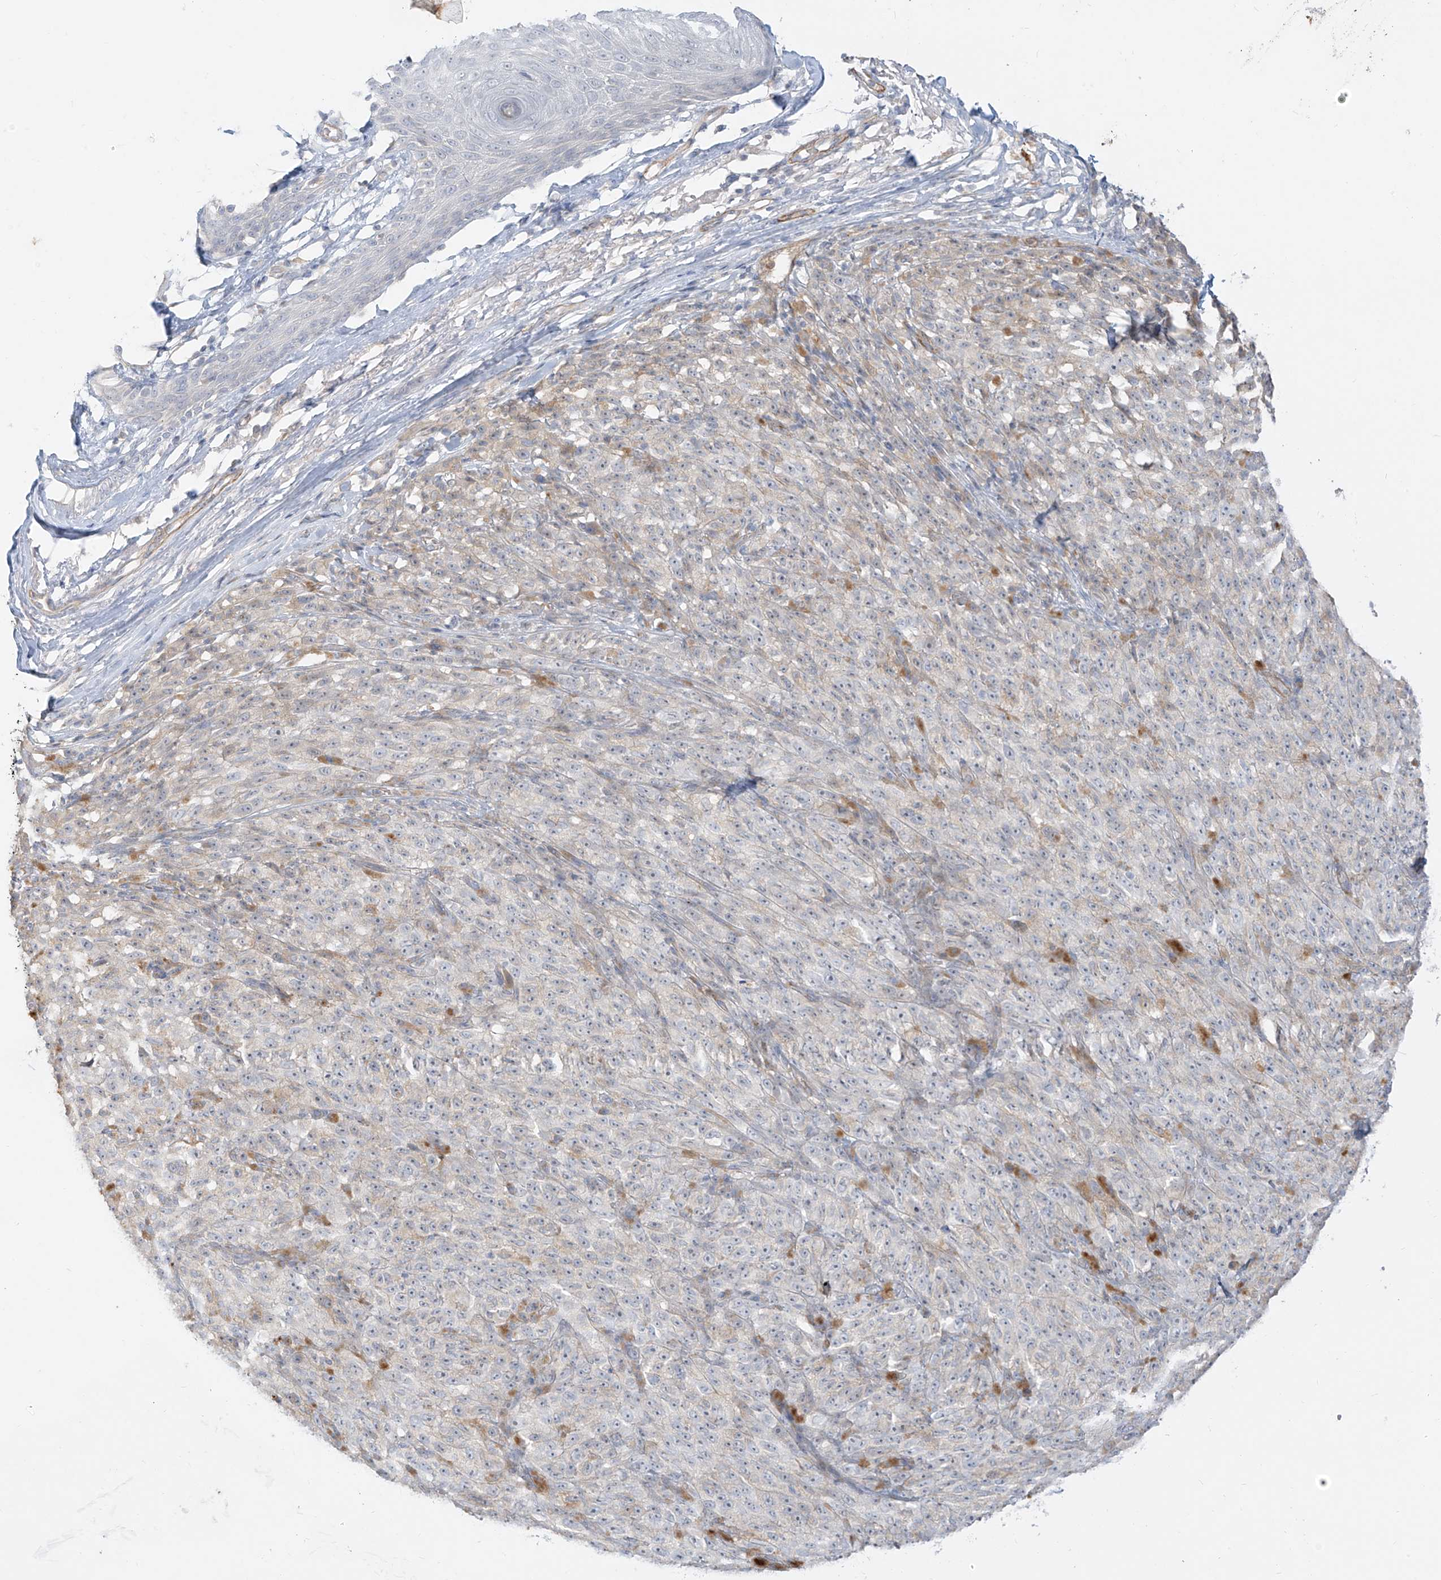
{"staining": {"intensity": "negative", "quantity": "none", "location": "none"}, "tissue": "melanoma", "cell_type": "Tumor cells", "image_type": "cancer", "snomed": [{"axis": "morphology", "description": "Malignant melanoma, NOS"}, {"axis": "topography", "description": "Skin"}], "caption": "Micrograph shows no significant protein positivity in tumor cells of melanoma.", "gene": "C2orf42", "patient": {"sex": "female", "age": 82}}